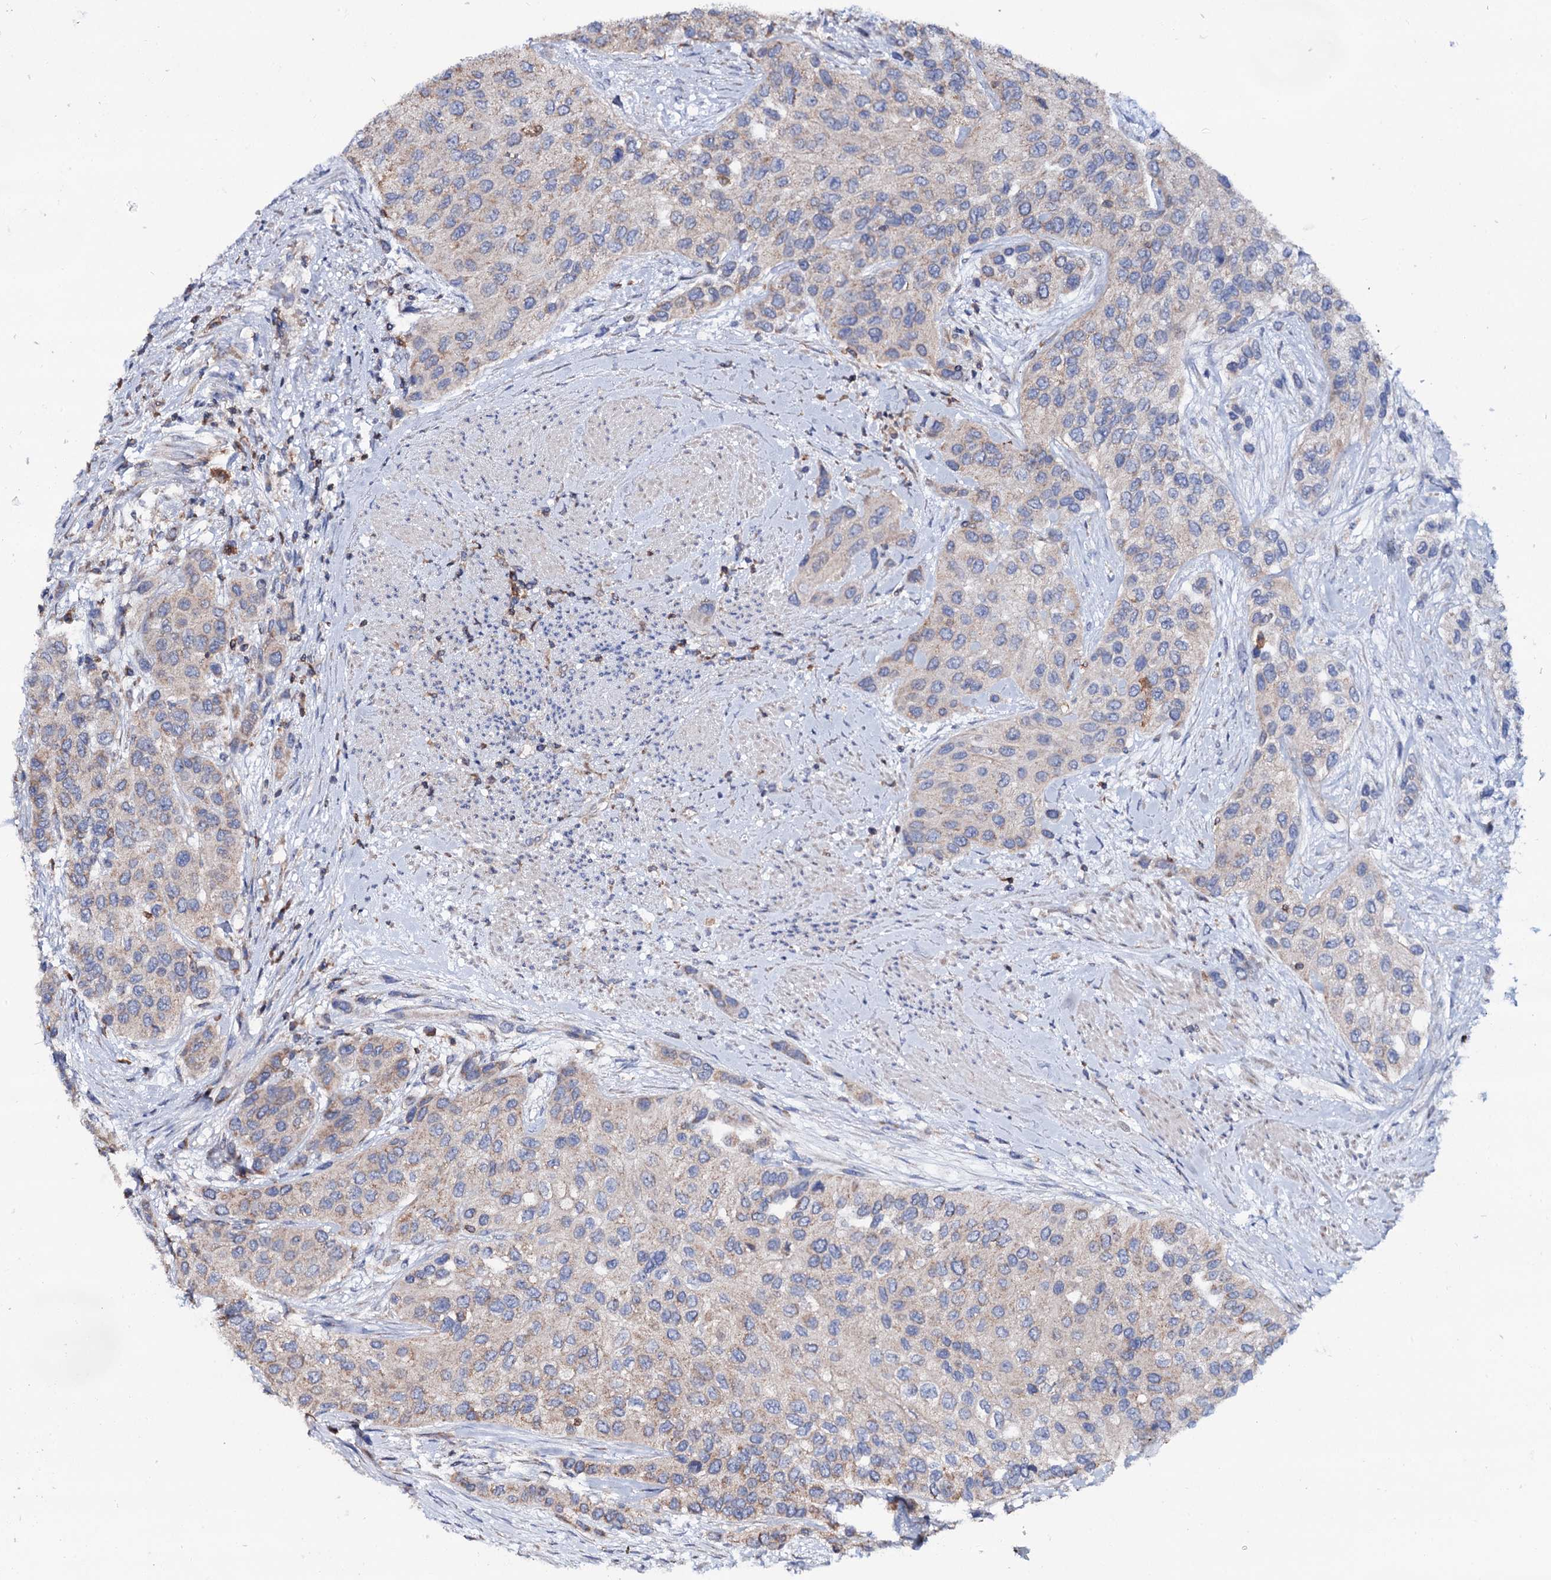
{"staining": {"intensity": "weak", "quantity": "<25%", "location": "cytoplasmic/membranous"}, "tissue": "urothelial cancer", "cell_type": "Tumor cells", "image_type": "cancer", "snomed": [{"axis": "morphology", "description": "Normal tissue, NOS"}, {"axis": "morphology", "description": "Urothelial carcinoma, High grade"}, {"axis": "topography", "description": "Vascular tissue"}, {"axis": "topography", "description": "Urinary bladder"}], "caption": "A high-resolution histopathology image shows immunohistochemistry (IHC) staining of urothelial cancer, which reveals no significant staining in tumor cells.", "gene": "UBASH3B", "patient": {"sex": "female", "age": 56}}